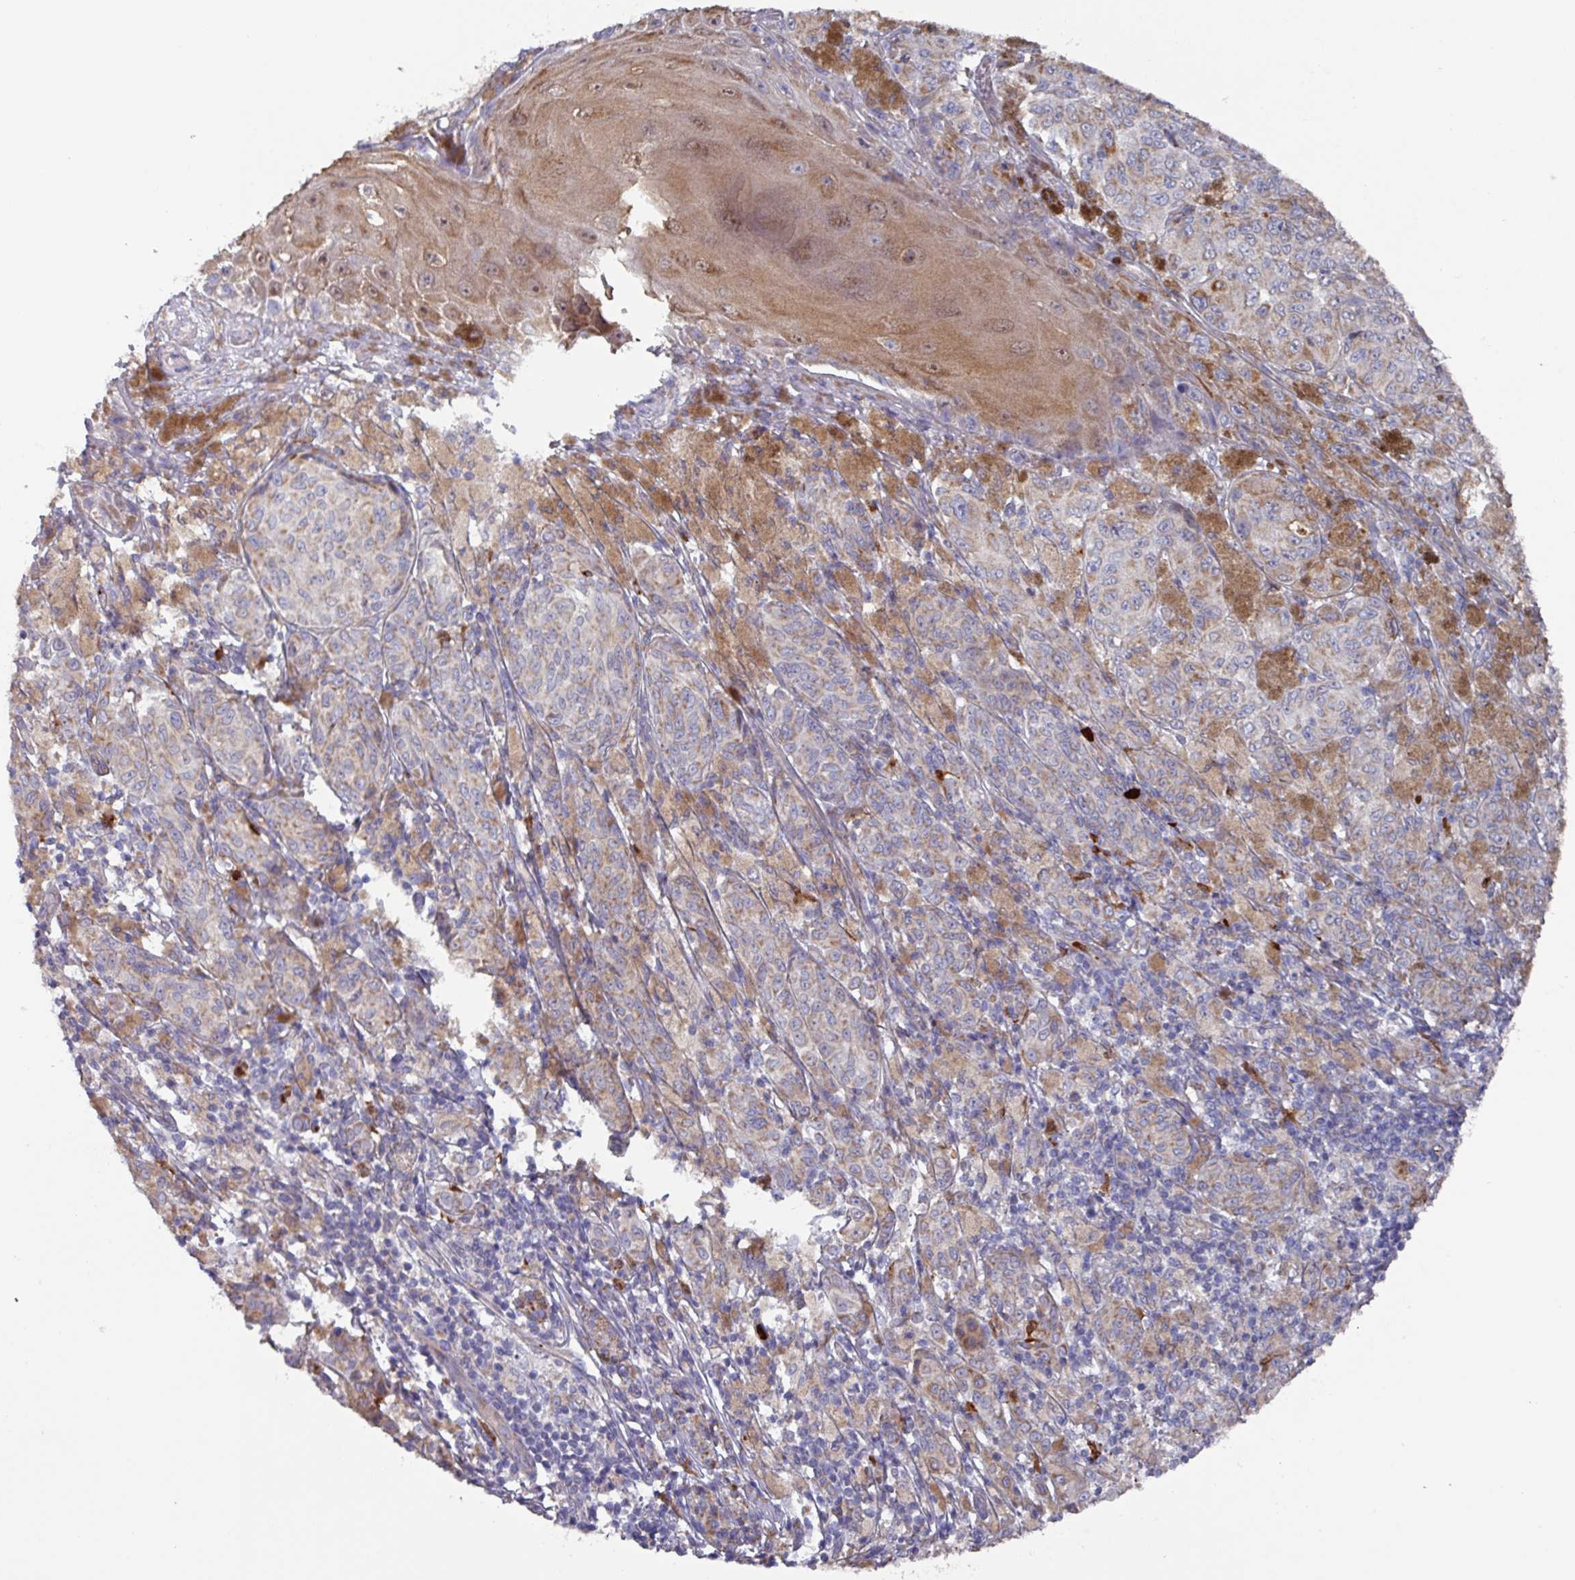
{"staining": {"intensity": "moderate", "quantity": ">75%", "location": "cytoplasmic/membranous"}, "tissue": "melanoma", "cell_type": "Tumor cells", "image_type": "cancer", "snomed": [{"axis": "morphology", "description": "Malignant melanoma, NOS"}, {"axis": "topography", "description": "Skin"}], "caption": "Malignant melanoma stained for a protein (brown) shows moderate cytoplasmic/membranous positive expression in about >75% of tumor cells.", "gene": "UQCC2", "patient": {"sex": "male", "age": 42}}